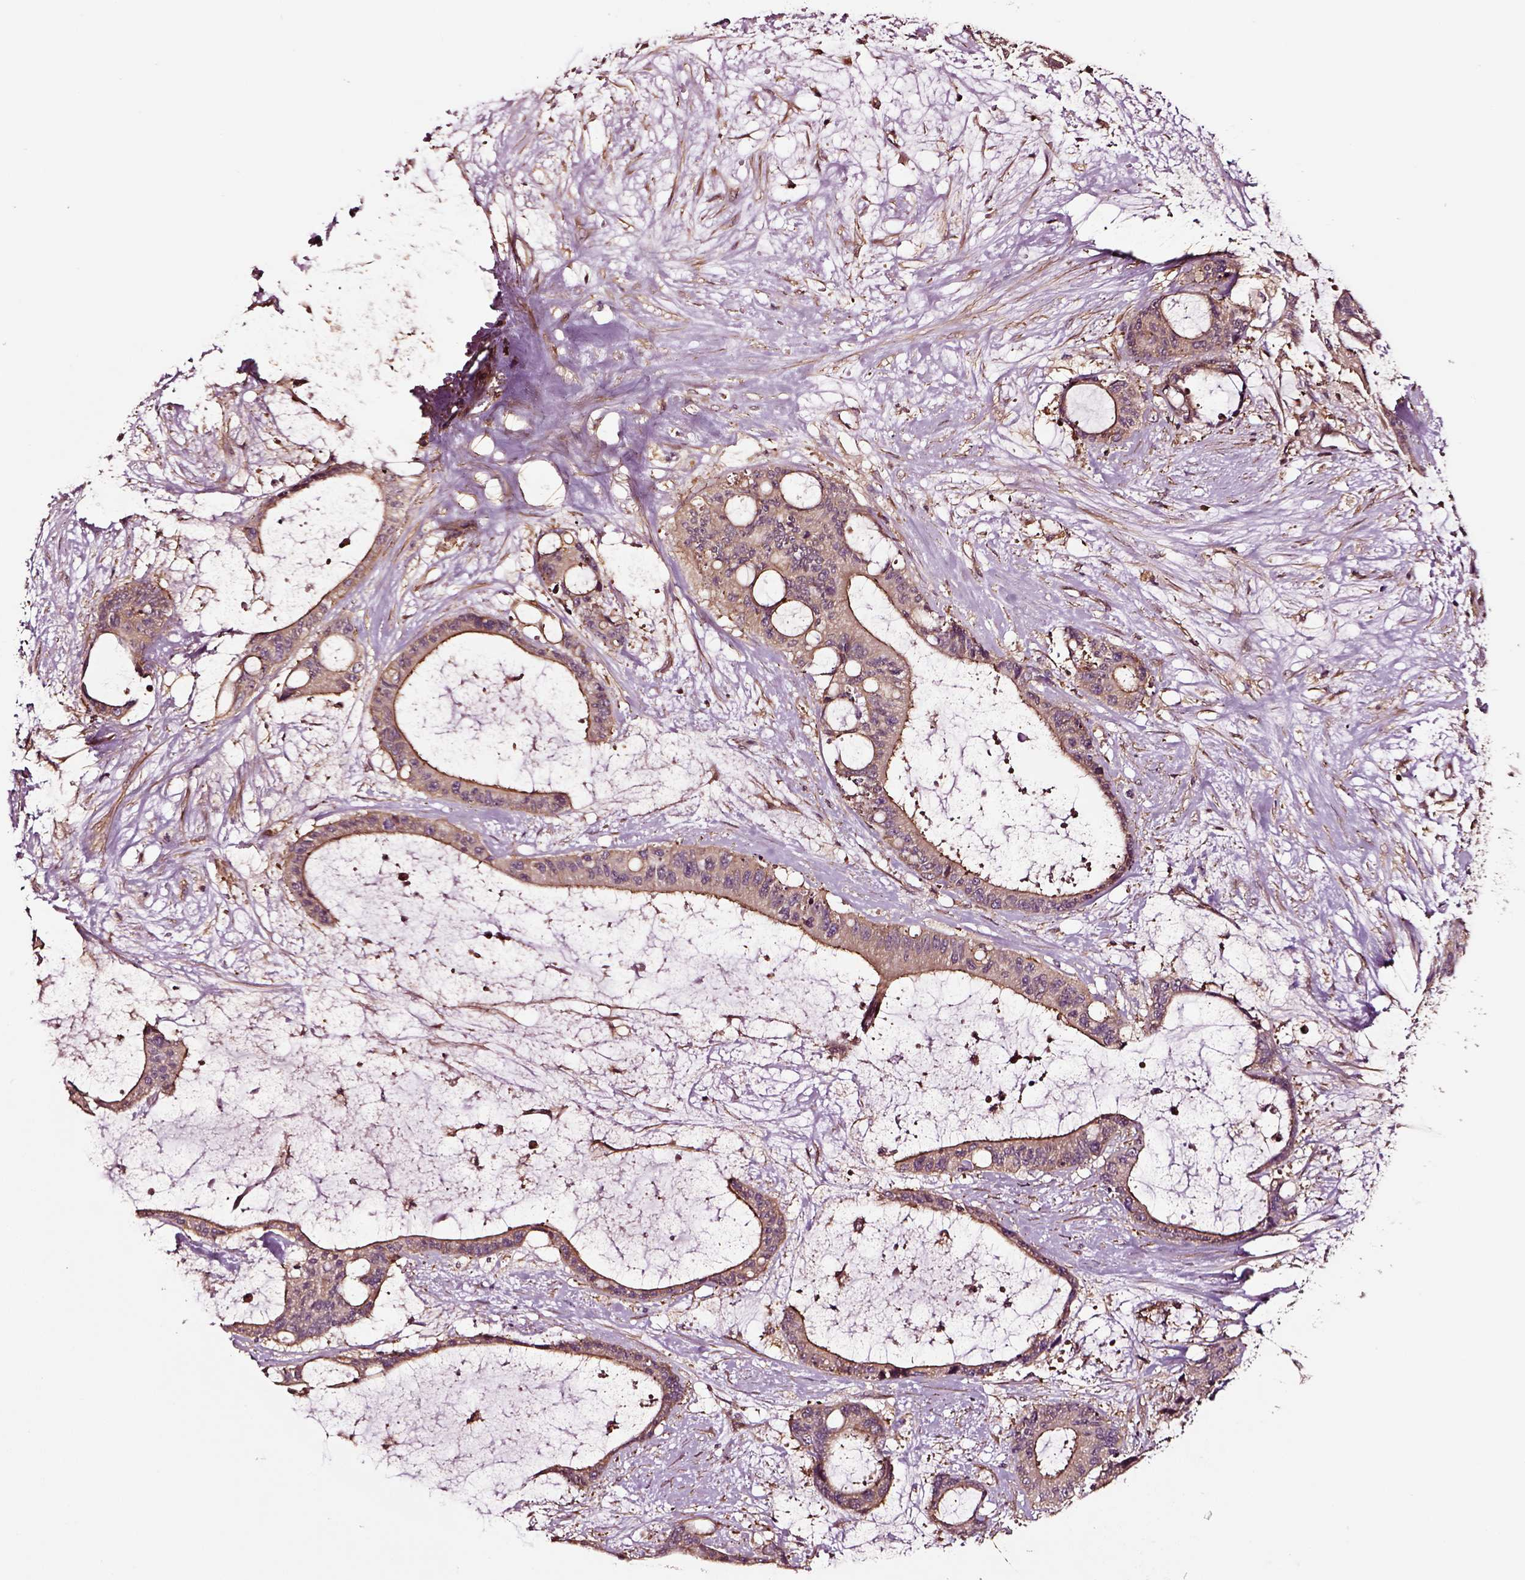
{"staining": {"intensity": "strong", "quantity": "<25%", "location": "cytoplasmic/membranous"}, "tissue": "liver cancer", "cell_type": "Tumor cells", "image_type": "cancer", "snomed": [{"axis": "morphology", "description": "Normal tissue, NOS"}, {"axis": "morphology", "description": "Cholangiocarcinoma"}, {"axis": "topography", "description": "Liver"}, {"axis": "topography", "description": "Peripheral nerve tissue"}], "caption": "Immunohistochemistry of human liver cancer (cholangiocarcinoma) exhibits medium levels of strong cytoplasmic/membranous staining in about <25% of tumor cells.", "gene": "RASSF5", "patient": {"sex": "female", "age": 73}}